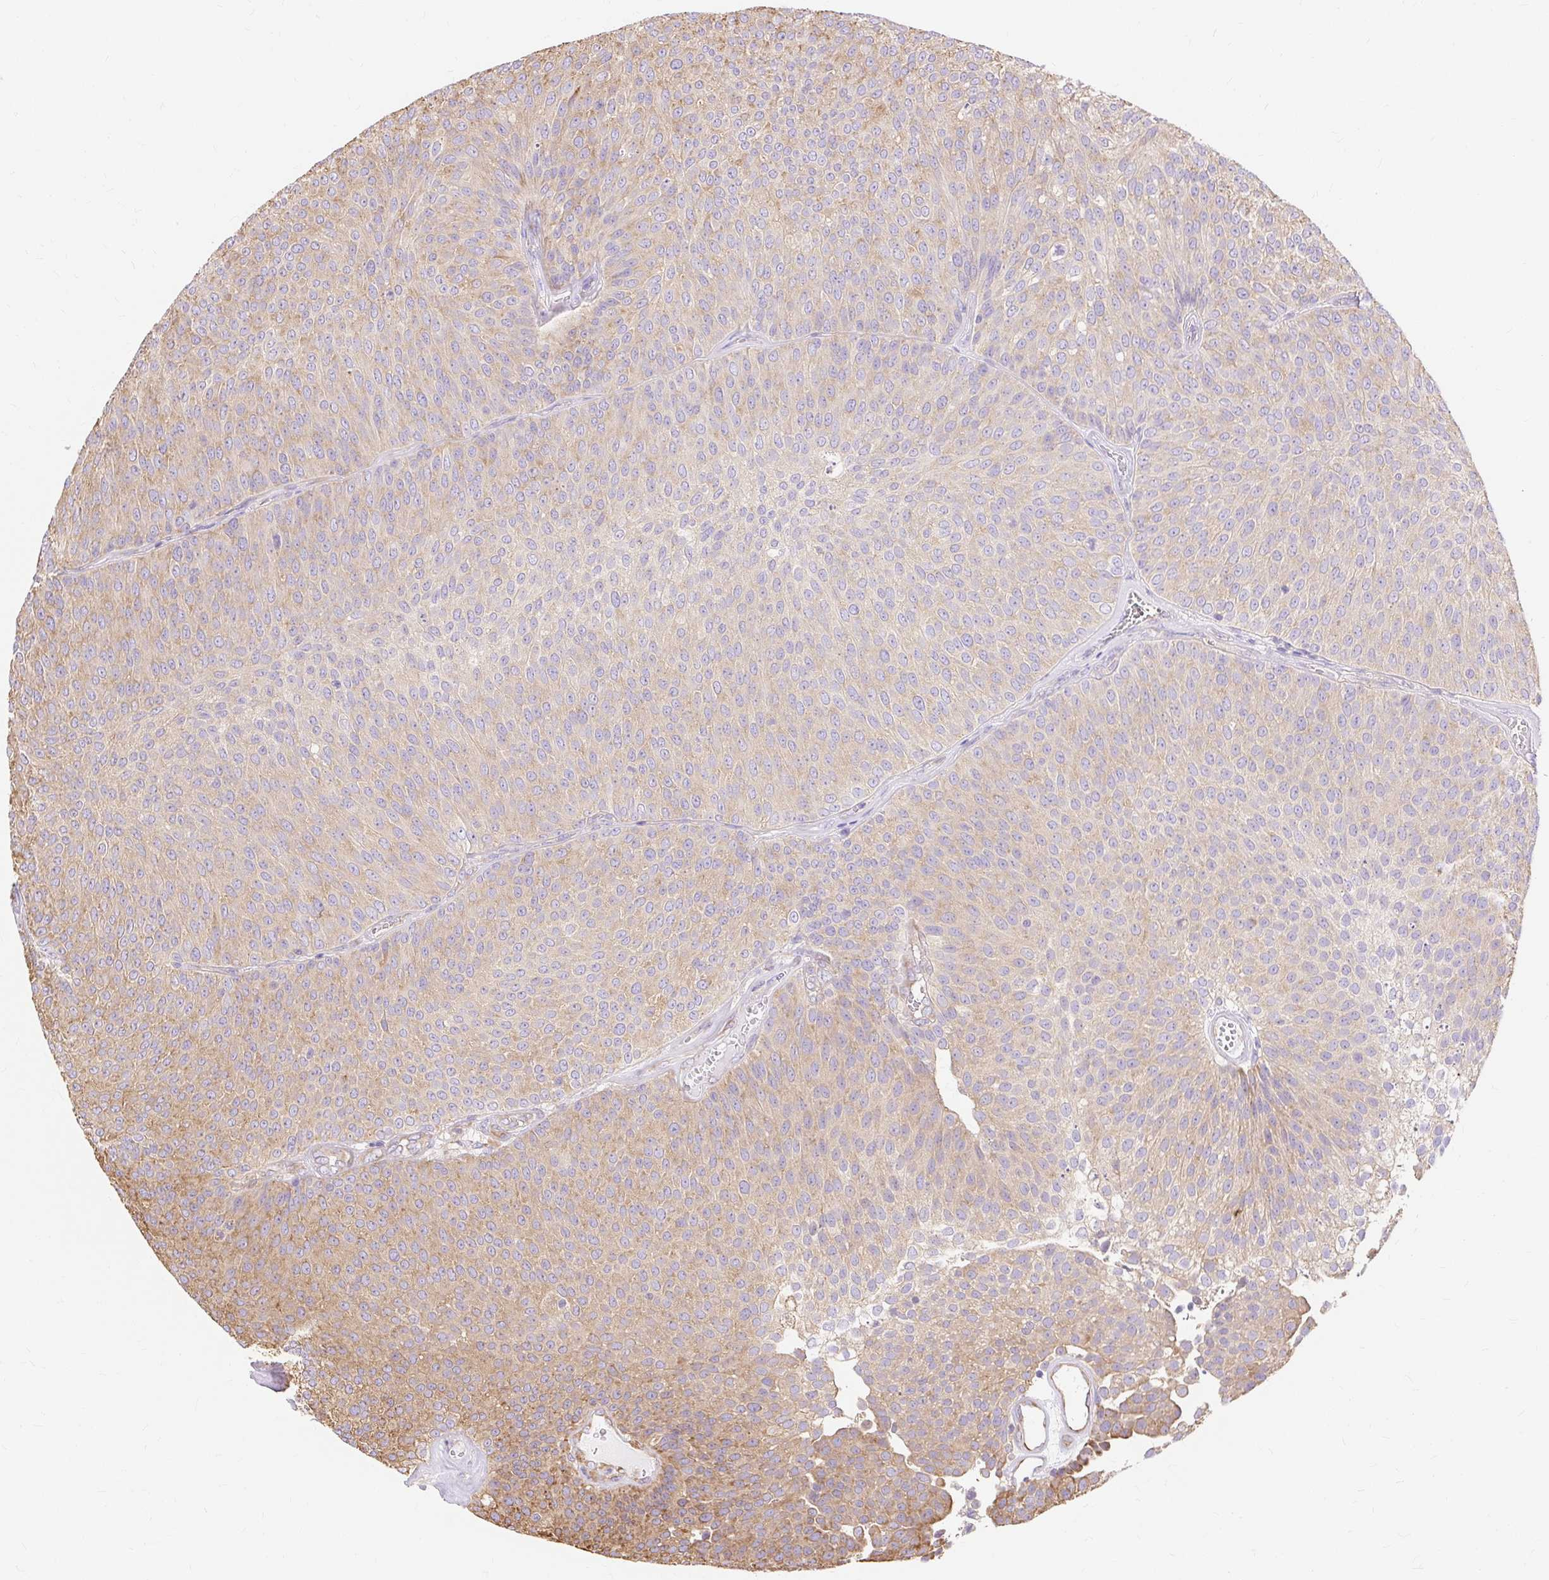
{"staining": {"intensity": "moderate", "quantity": "25%-75%", "location": "cytoplasmic/membranous"}, "tissue": "urothelial cancer", "cell_type": "Tumor cells", "image_type": "cancer", "snomed": [{"axis": "morphology", "description": "Urothelial carcinoma, Low grade"}, {"axis": "topography", "description": "Urinary bladder"}], "caption": "This is an image of immunohistochemistry staining of urothelial carcinoma (low-grade), which shows moderate positivity in the cytoplasmic/membranous of tumor cells.", "gene": "RPS17", "patient": {"sex": "female", "age": 79}}